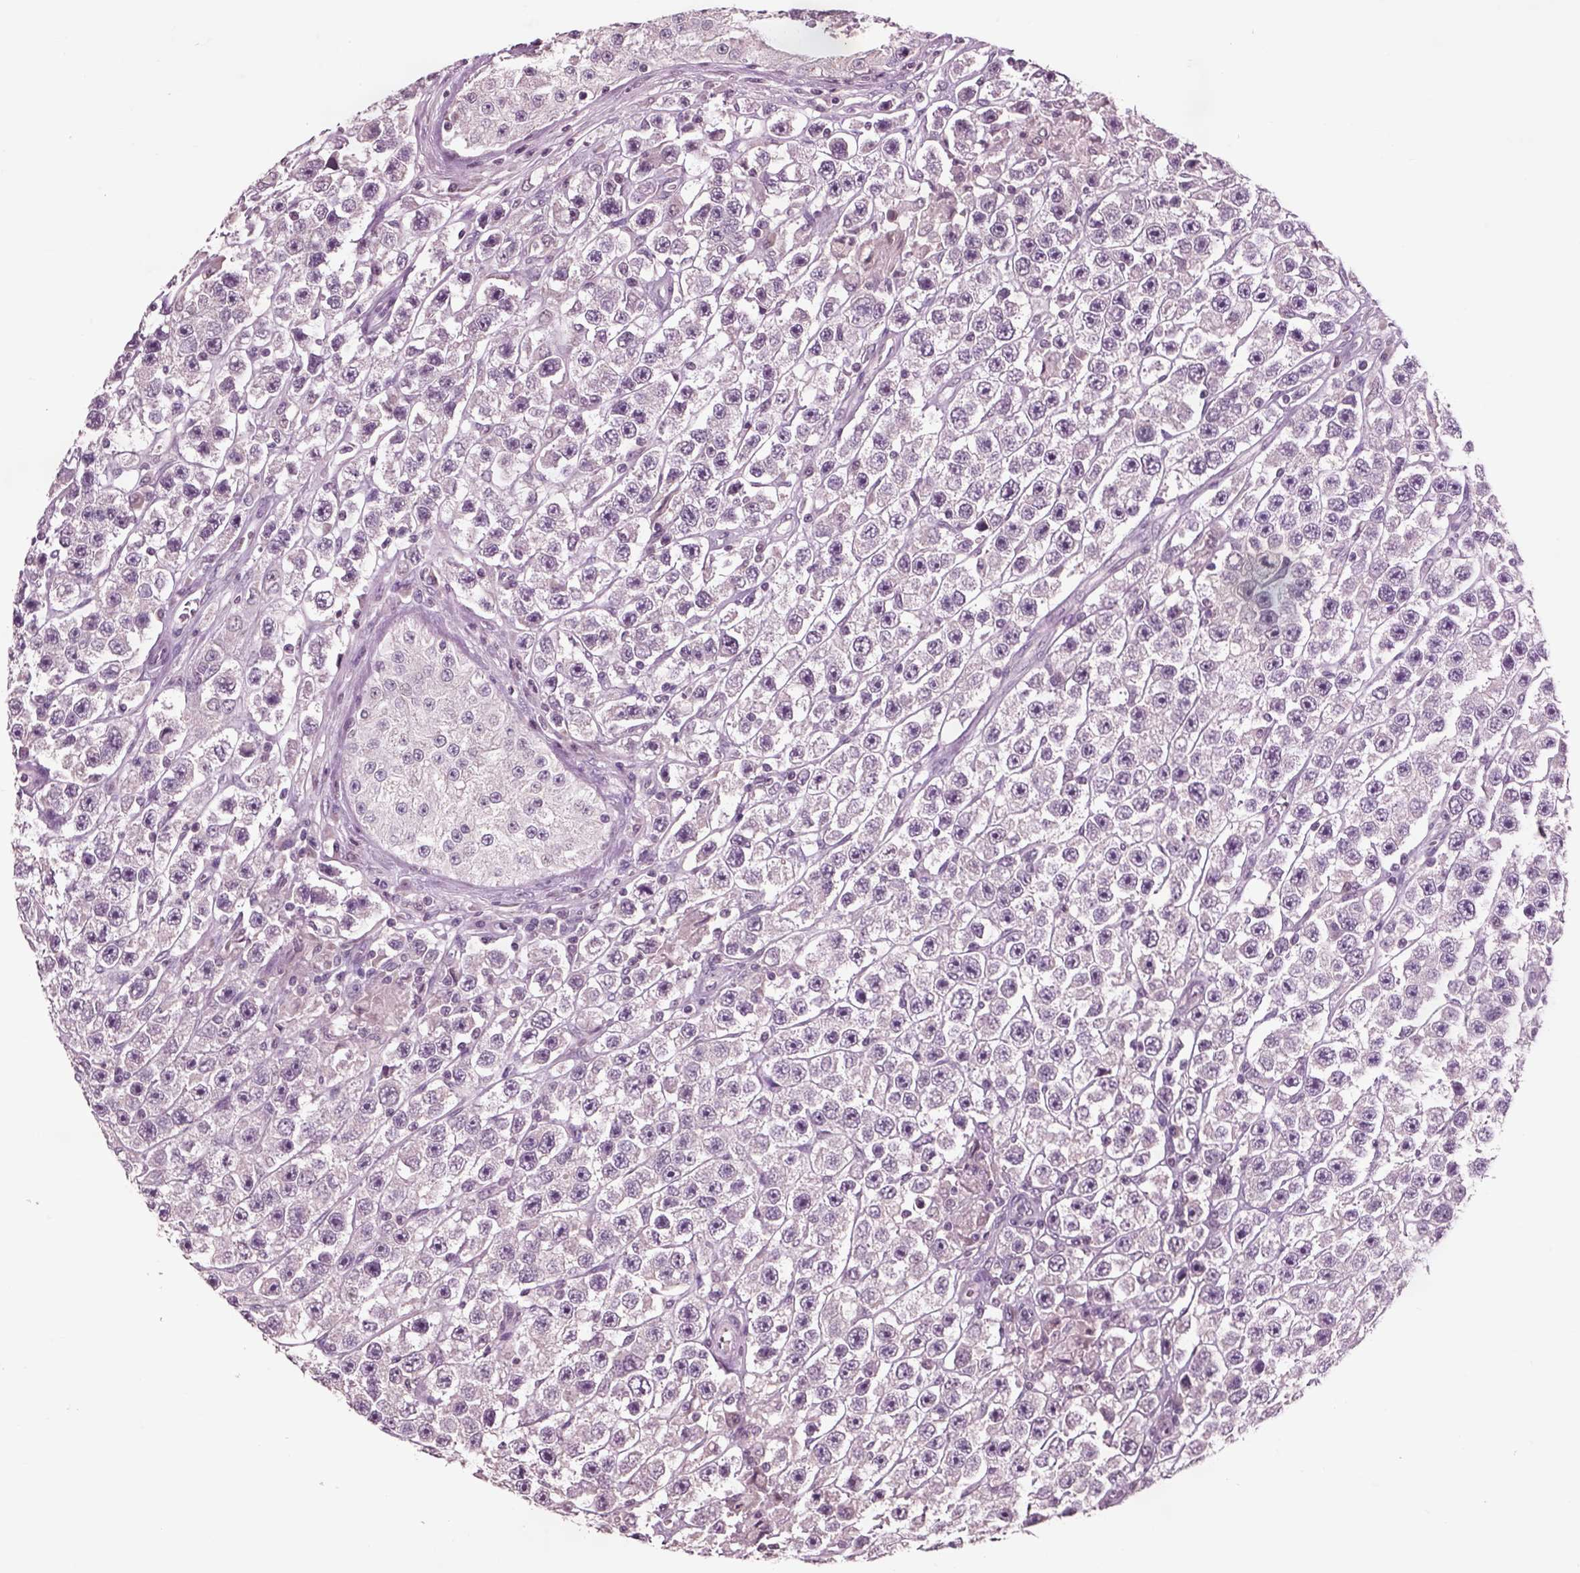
{"staining": {"intensity": "negative", "quantity": "none", "location": "none"}, "tissue": "testis cancer", "cell_type": "Tumor cells", "image_type": "cancer", "snomed": [{"axis": "morphology", "description": "Seminoma, NOS"}, {"axis": "topography", "description": "Testis"}], "caption": "Immunohistochemistry of human testis cancer (seminoma) reveals no positivity in tumor cells.", "gene": "CHGB", "patient": {"sex": "male", "age": 45}}